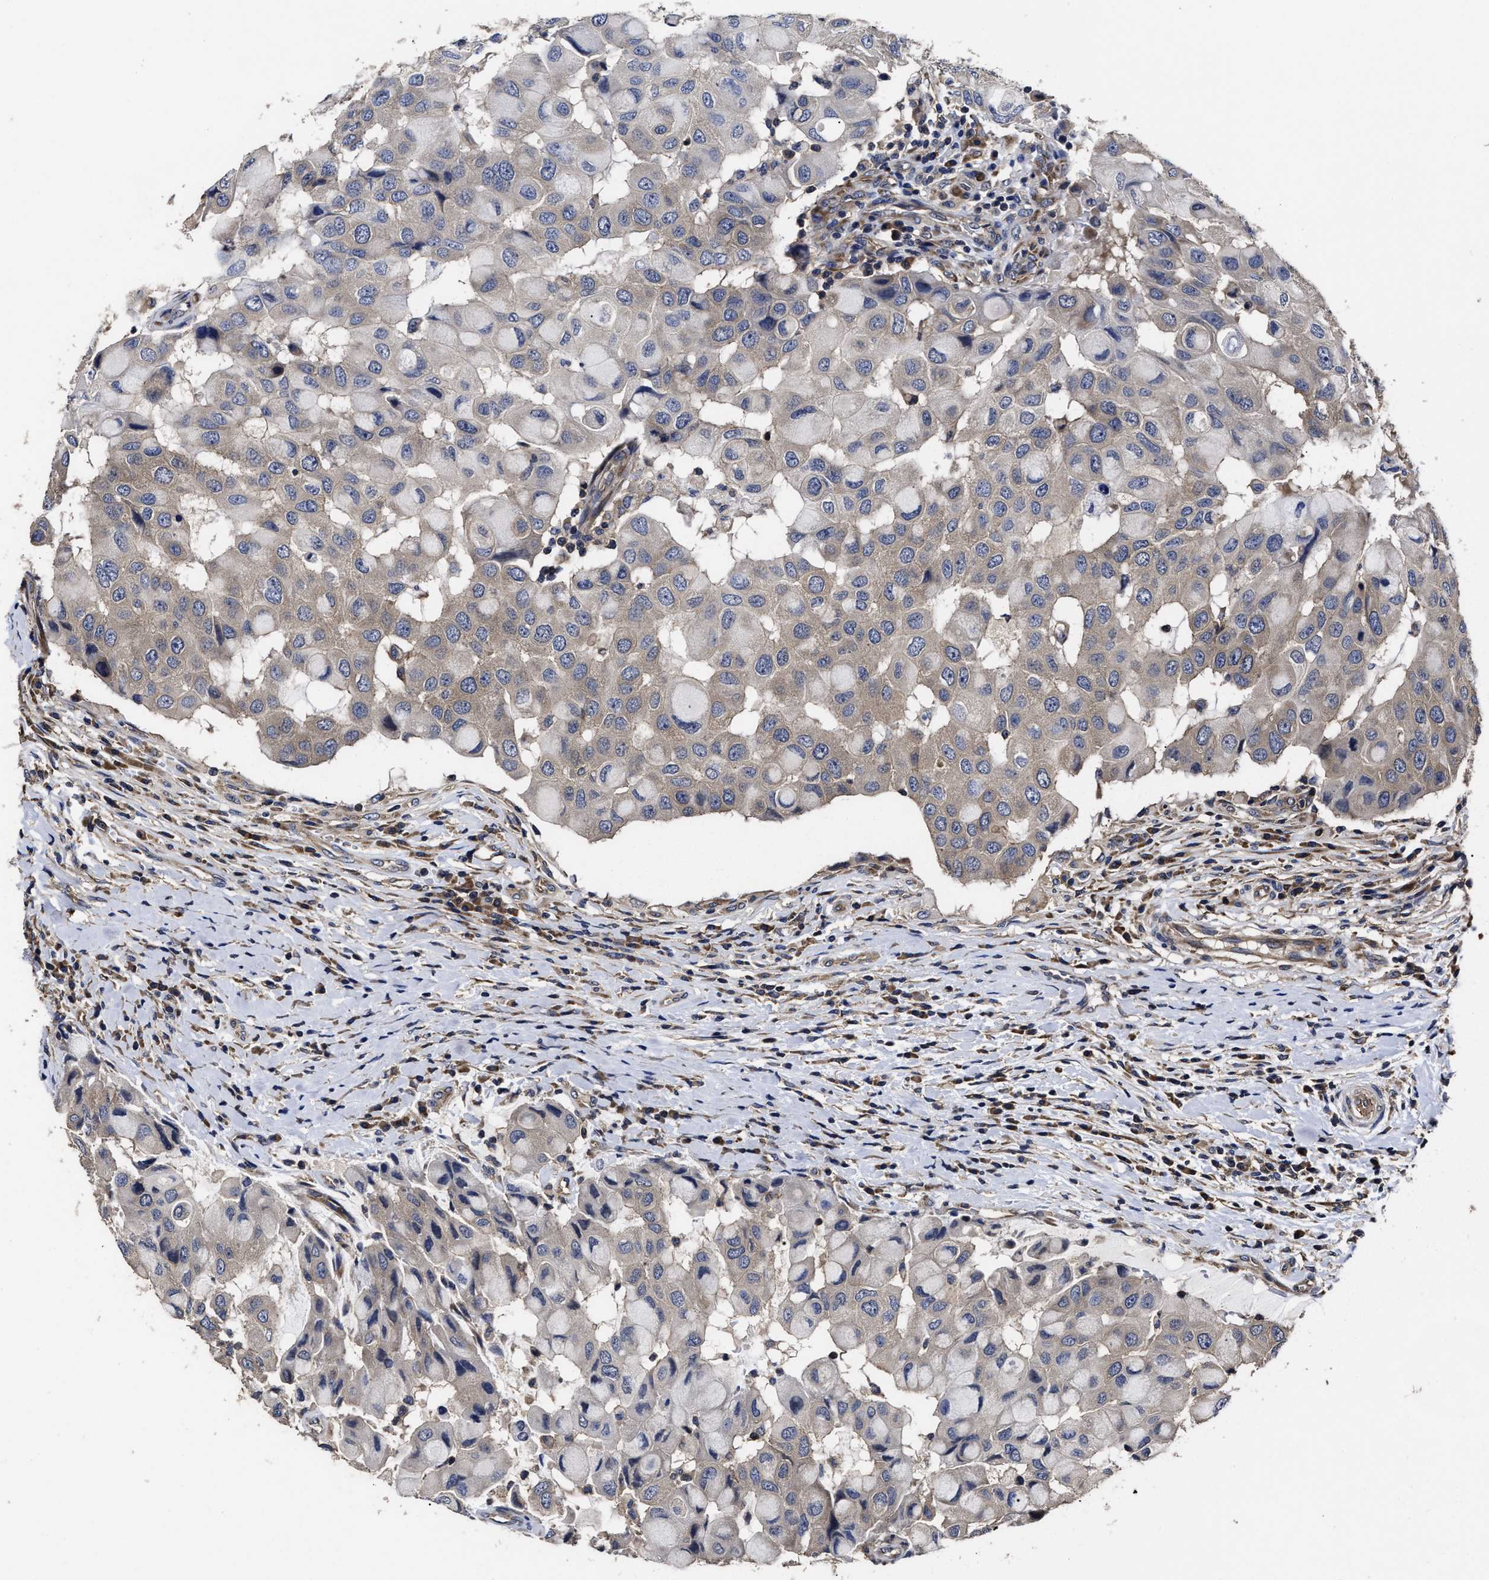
{"staining": {"intensity": "negative", "quantity": "none", "location": "none"}, "tissue": "breast cancer", "cell_type": "Tumor cells", "image_type": "cancer", "snomed": [{"axis": "morphology", "description": "Duct carcinoma"}, {"axis": "topography", "description": "Breast"}], "caption": "Immunohistochemical staining of human infiltrating ductal carcinoma (breast) reveals no significant staining in tumor cells.", "gene": "AVEN", "patient": {"sex": "female", "age": 27}}